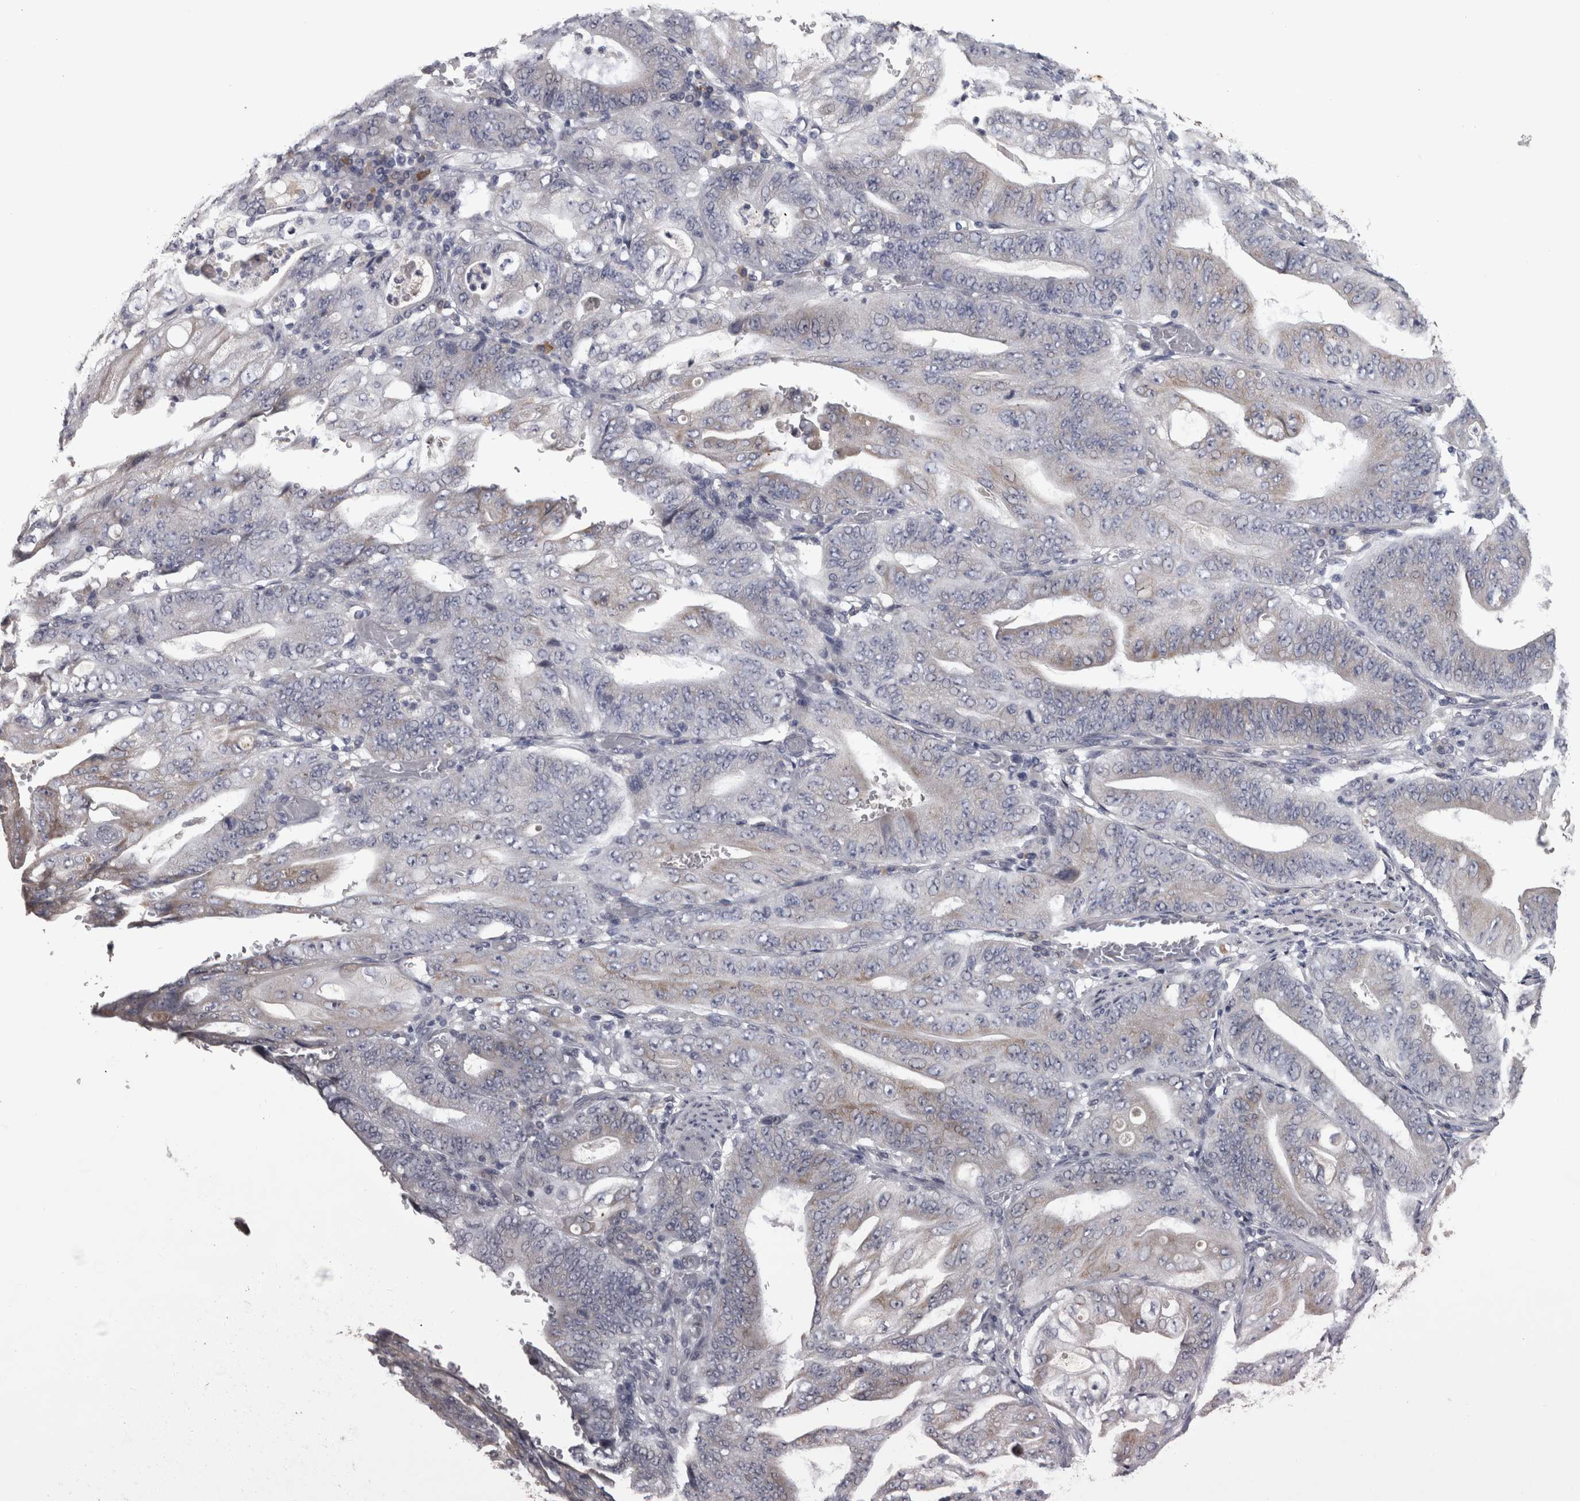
{"staining": {"intensity": "weak", "quantity": "<25%", "location": "cytoplasmic/membranous"}, "tissue": "stomach cancer", "cell_type": "Tumor cells", "image_type": "cancer", "snomed": [{"axis": "morphology", "description": "Adenocarcinoma, NOS"}, {"axis": "topography", "description": "Stomach"}], "caption": "A photomicrograph of stomach cancer (adenocarcinoma) stained for a protein displays no brown staining in tumor cells.", "gene": "DBT", "patient": {"sex": "female", "age": 73}}